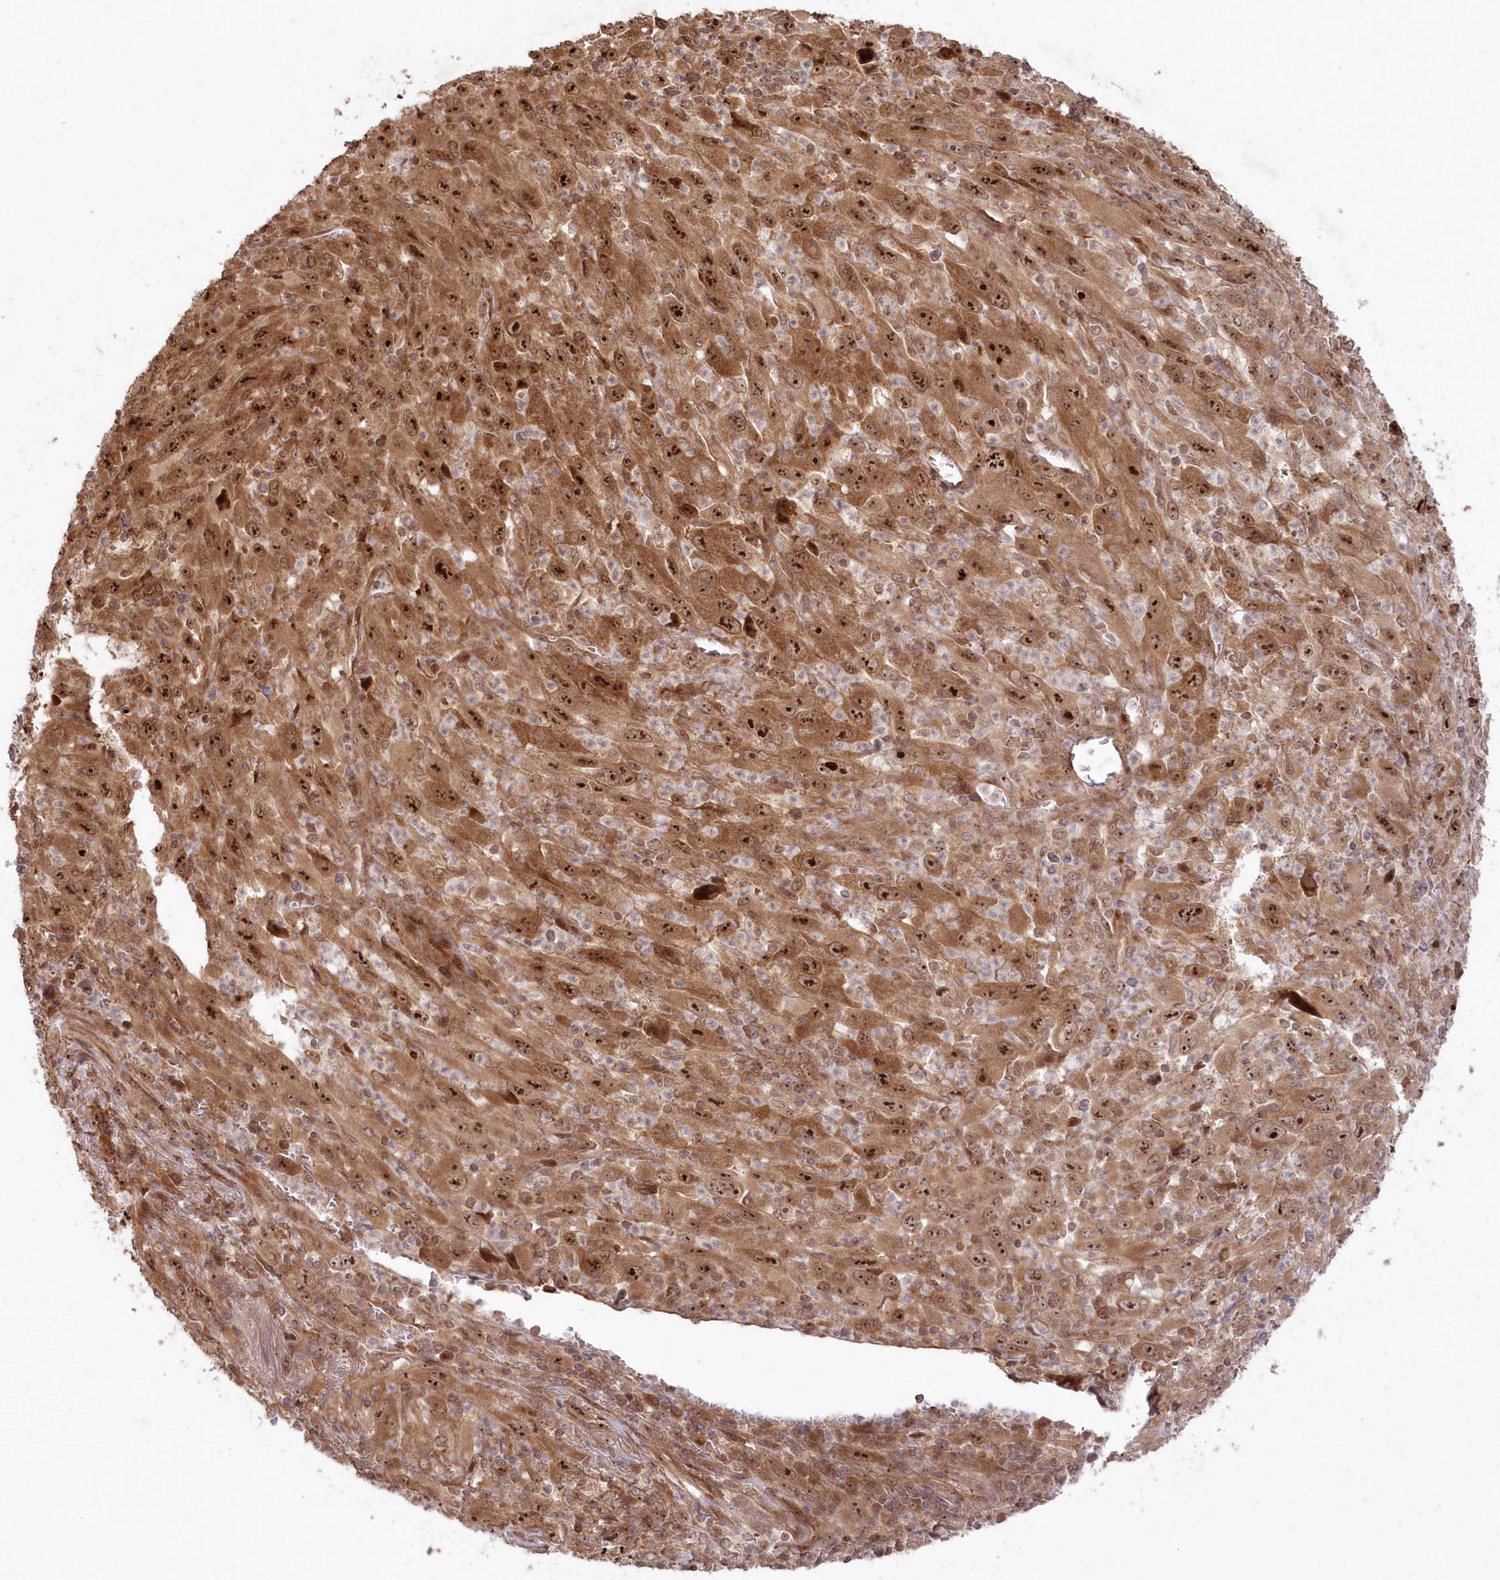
{"staining": {"intensity": "moderate", "quantity": ">75%", "location": "cytoplasmic/membranous,nuclear"}, "tissue": "melanoma", "cell_type": "Tumor cells", "image_type": "cancer", "snomed": [{"axis": "morphology", "description": "Malignant melanoma, Metastatic site"}, {"axis": "topography", "description": "Skin"}], "caption": "Malignant melanoma (metastatic site) tissue displays moderate cytoplasmic/membranous and nuclear staining in about >75% of tumor cells", "gene": "SERINC1", "patient": {"sex": "female", "age": 56}}